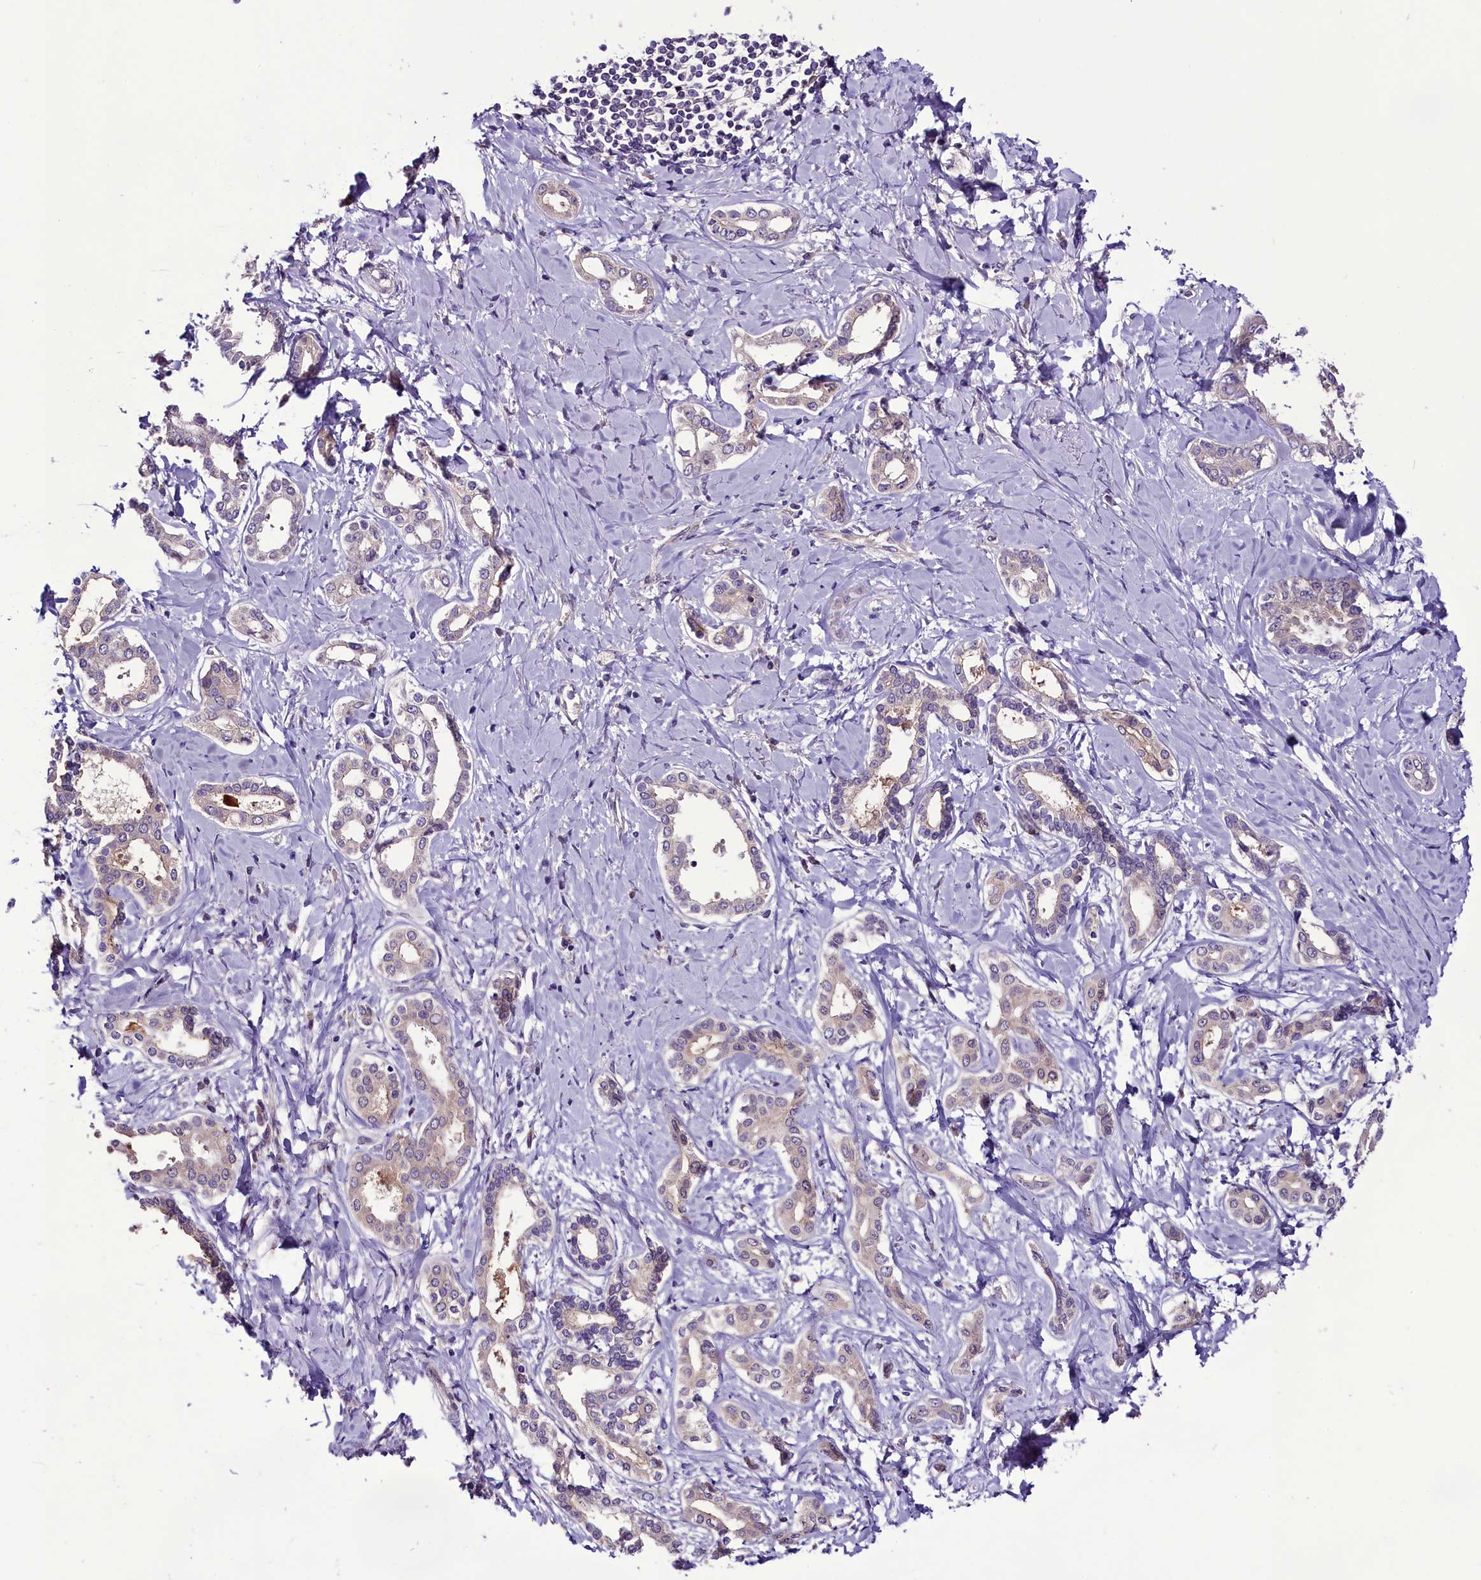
{"staining": {"intensity": "negative", "quantity": "none", "location": "none"}, "tissue": "liver cancer", "cell_type": "Tumor cells", "image_type": "cancer", "snomed": [{"axis": "morphology", "description": "Cholangiocarcinoma"}, {"axis": "topography", "description": "Liver"}], "caption": "This is a image of immunohistochemistry (IHC) staining of liver cholangiocarcinoma, which shows no staining in tumor cells.", "gene": "C9orf40", "patient": {"sex": "female", "age": 77}}